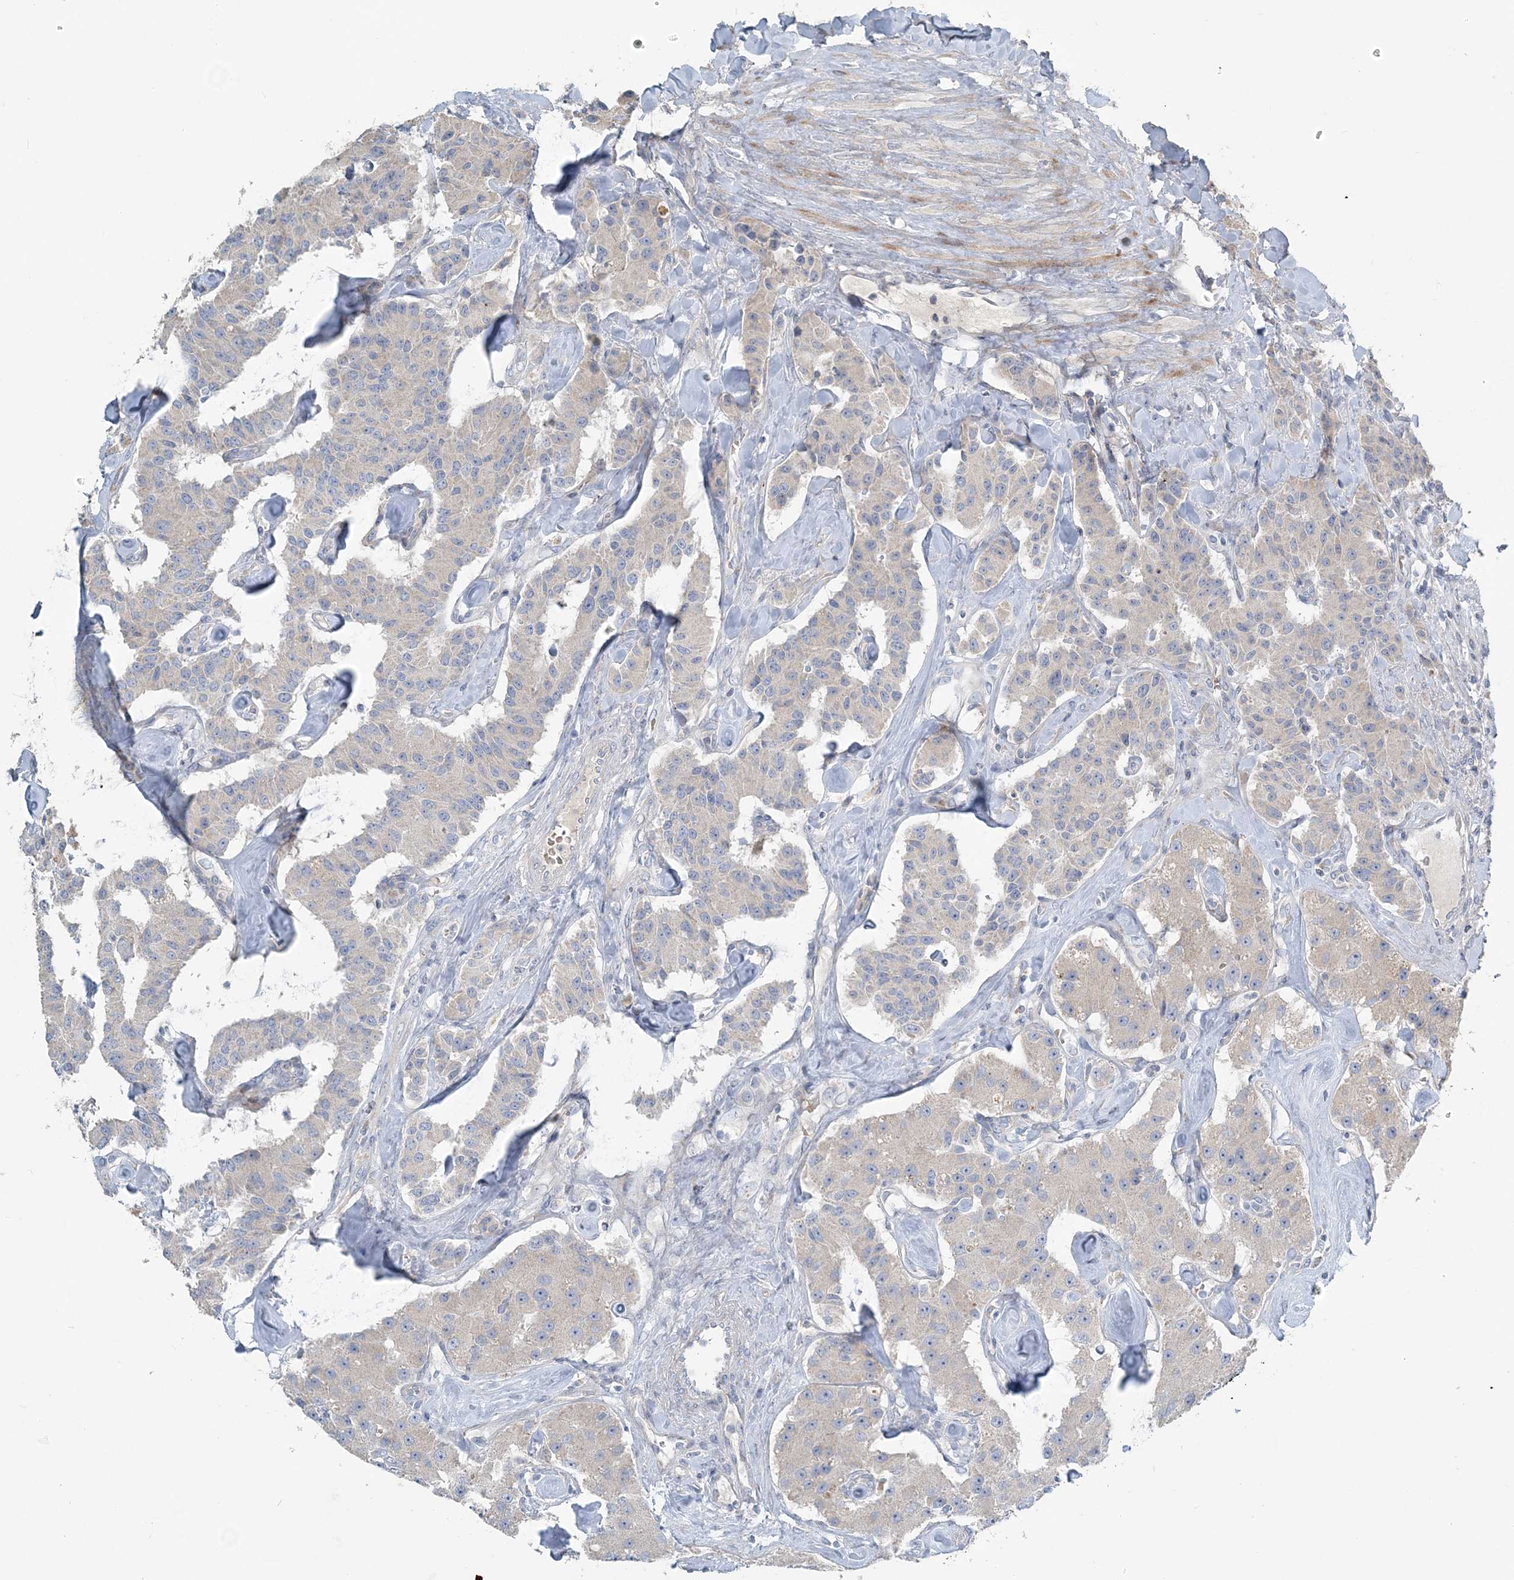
{"staining": {"intensity": "negative", "quantity": "none", "location": "none"}, "tissue": "carcinoid", "cell_type": "Tumor cells", "image_type": "cancer", "snomed": [{"axis": "morphology", "description": "Carcinoid, malignant, NOS"}, {"axis": "topography", "description": "Pancreas"}], "caption": "Protein analysis of carcinoid demonstrates no significant positivity in tumor cells.", "gene": "SLC4A10", "patient": {"sex": "male", "age": 41}}